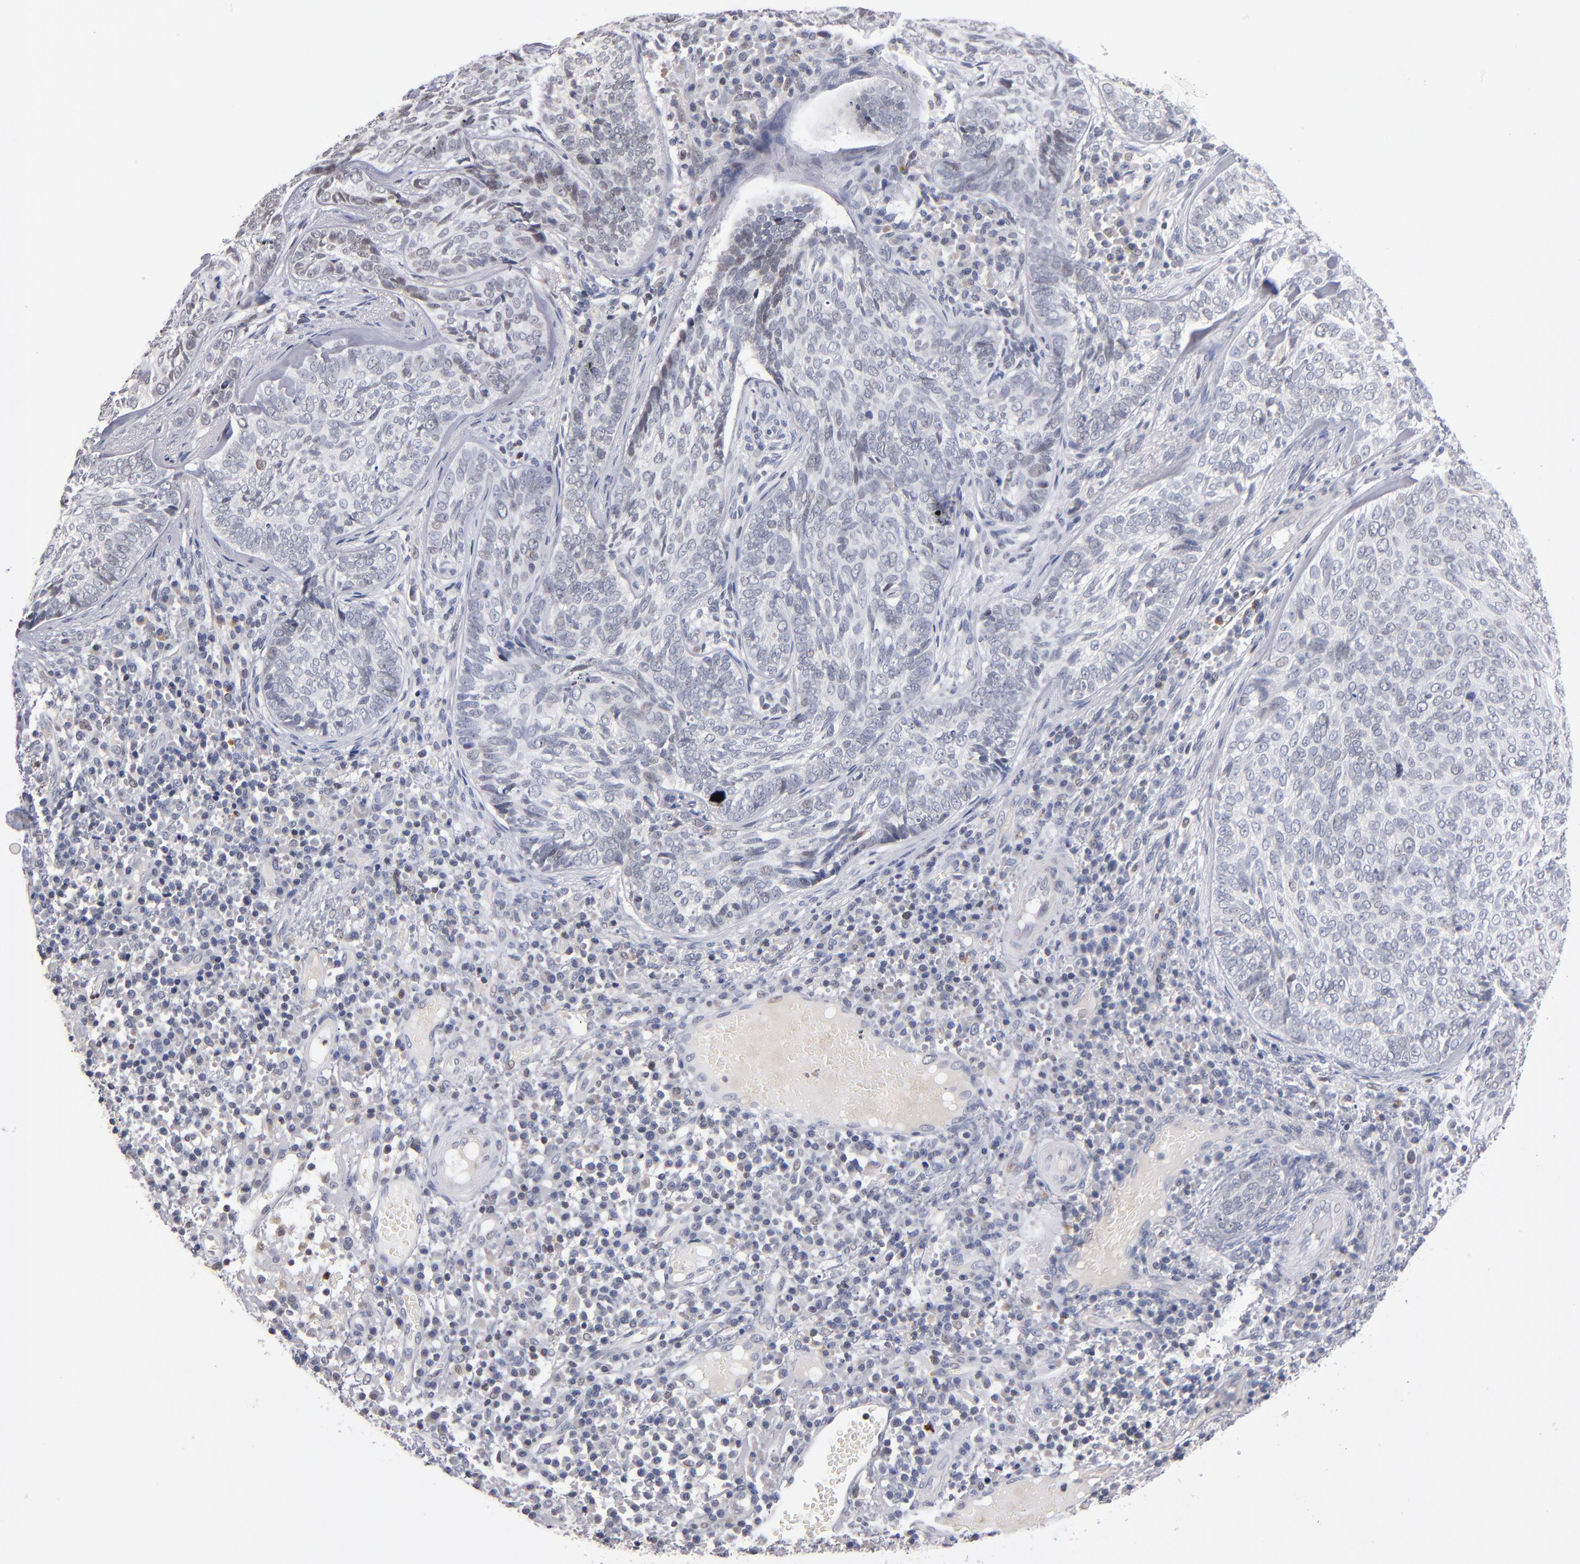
{"staining": {"intensity": "weak", "quantity": "<25%", "location": "nuclear"}, "tissue": "skin cancer", "cell_type": "Tumor cells", "image_type": "cancer", "snomed": [{"axis": "morphology", "description": "Basal cell carcinoma"}, {"axis": "topography", "description": "Skin"}], "caption": "This is a image of immunohistochemistry (IHC) staining of skin cancer (basal cell carcinoma), which shows no expression in tumor cells.", "gene": "ODF2", "patient": {"sex": "male", "age": 72}}